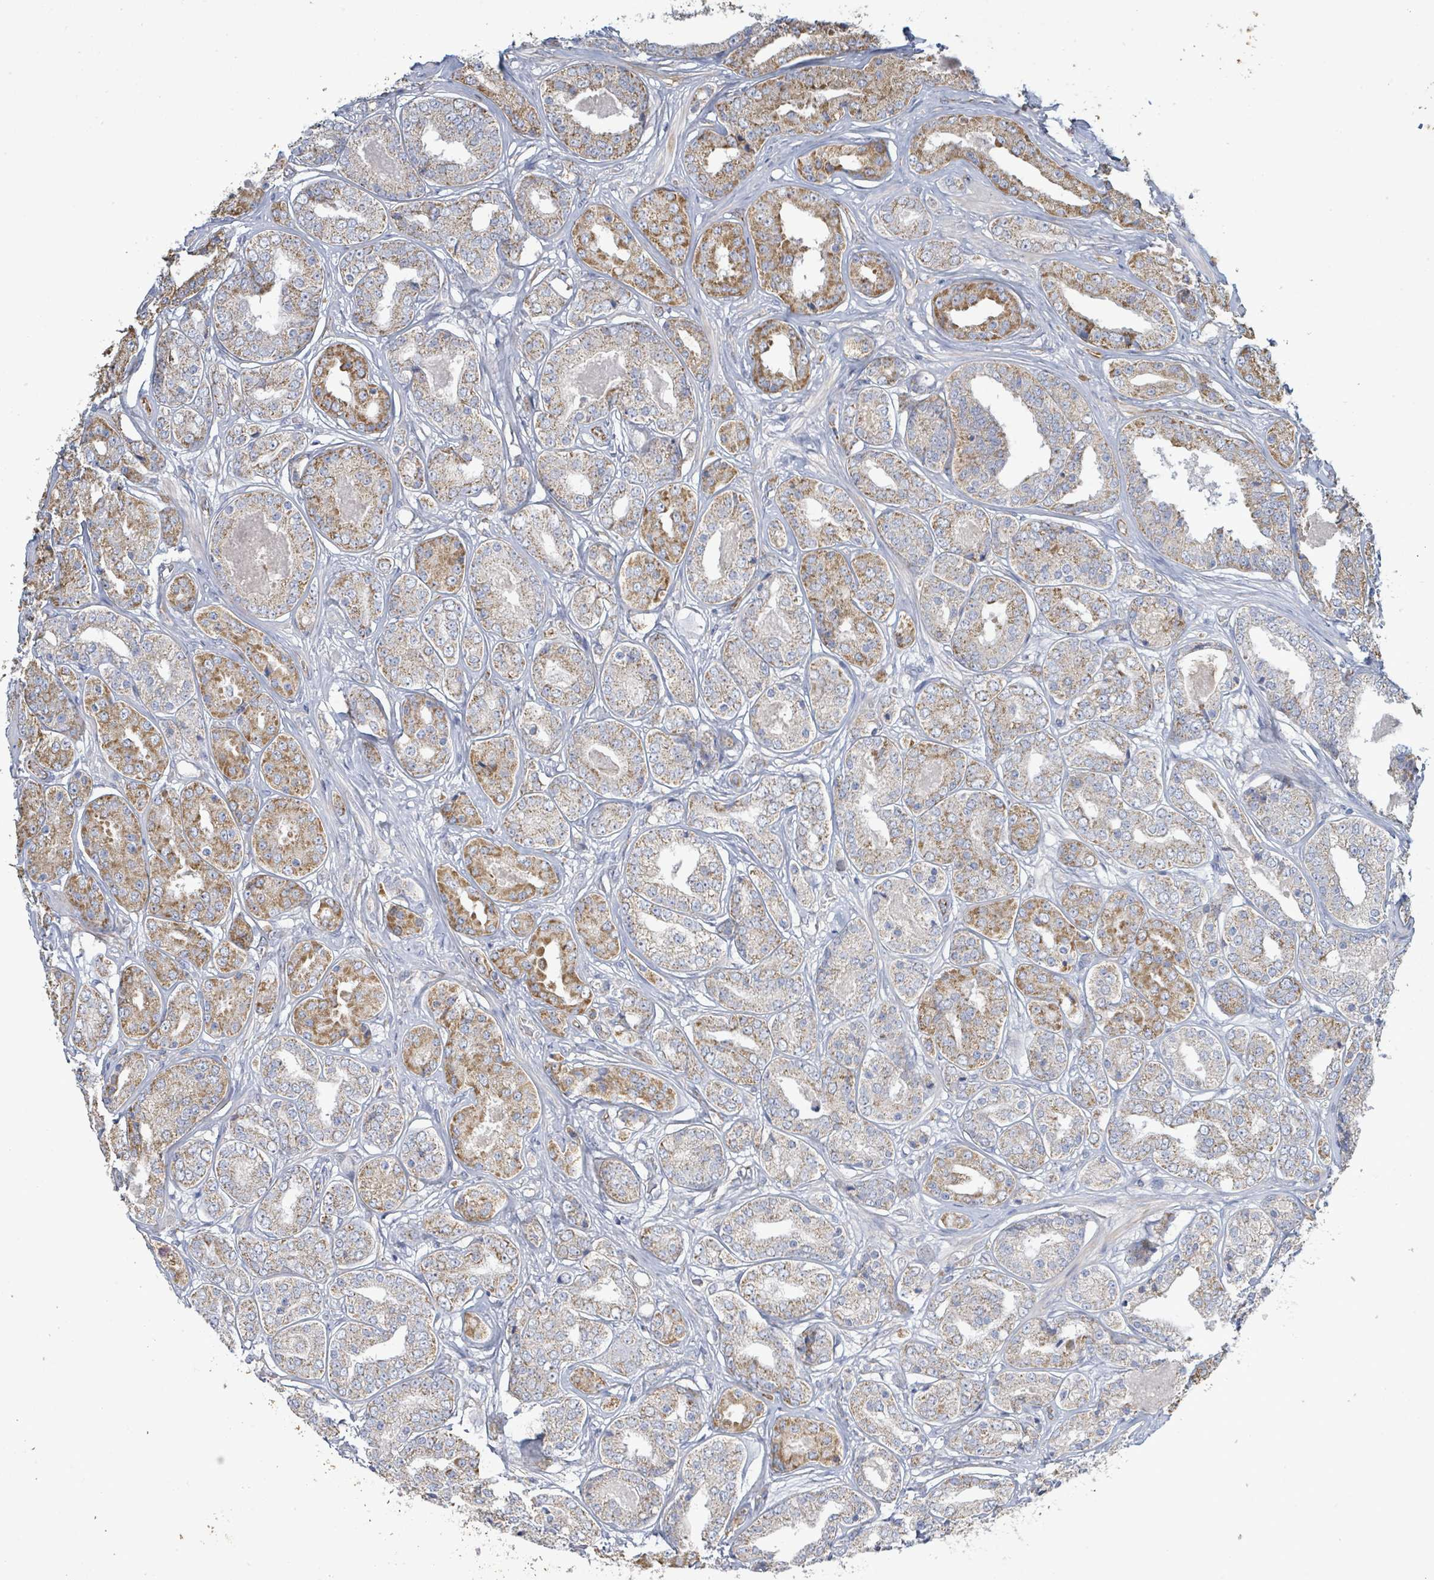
{"staining": {"intensity": "moderate", "quantity": ">75%", "location": "cytoplasmic/membranous"}, "tissue": "prostate cancer", "cell_type": "Tumor cells", "image_type": "cancer", "snomed": [{"axis": "morphology", "description": "Adenocarcinoma, High grade"}, {"axis": "topography", "description": "Prostate"}], "caption": "IHC of human adenocarcinoma (high-grade) (prostate) displays medium levels of moderate cytoplasmic/membranous expression in about >75% of tumor cells.", "gene": "ALG12", "patient": {"sex": "male", "age": 63}}